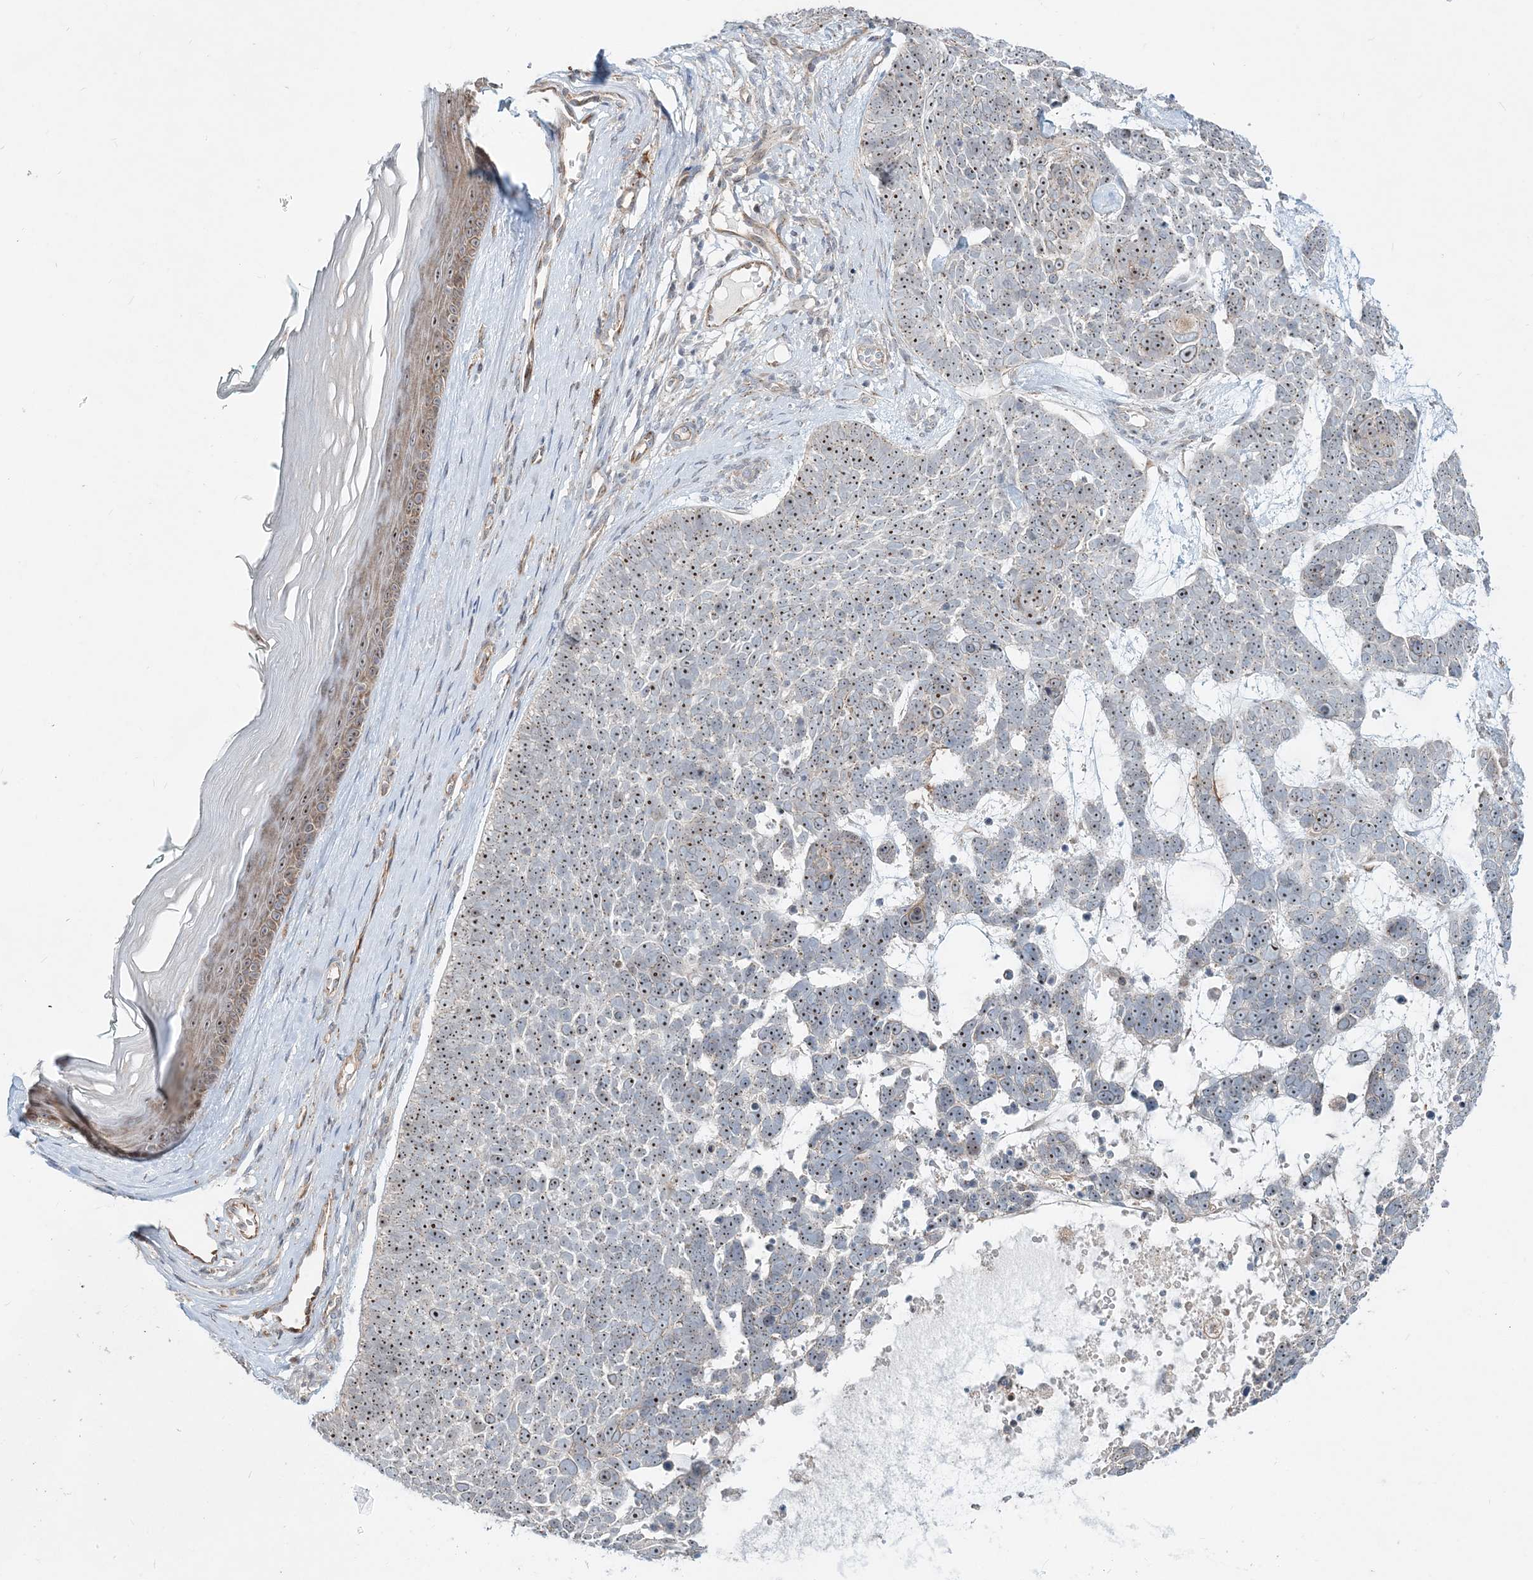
{"staining": {"intensity": "moderate", "quantity": ">75%", "location": "nuclear"}, "tissue": "skin cancer", "cell_type": "Tumor cells", "image_type": "cancer", "snomed": [{"axis": "morphology", "description": "Basal cell carcinoma"}, {"axis": "topography", "description": "Skin"}], "caption": "Moderate nuclear staining for a protein is appreciated in approximately >75% of tumor cells of skin basal cell carcinoma using immunohistochemistry.", "gene": "CXXC5", "patient": {"sex": "female", "age": 81}}